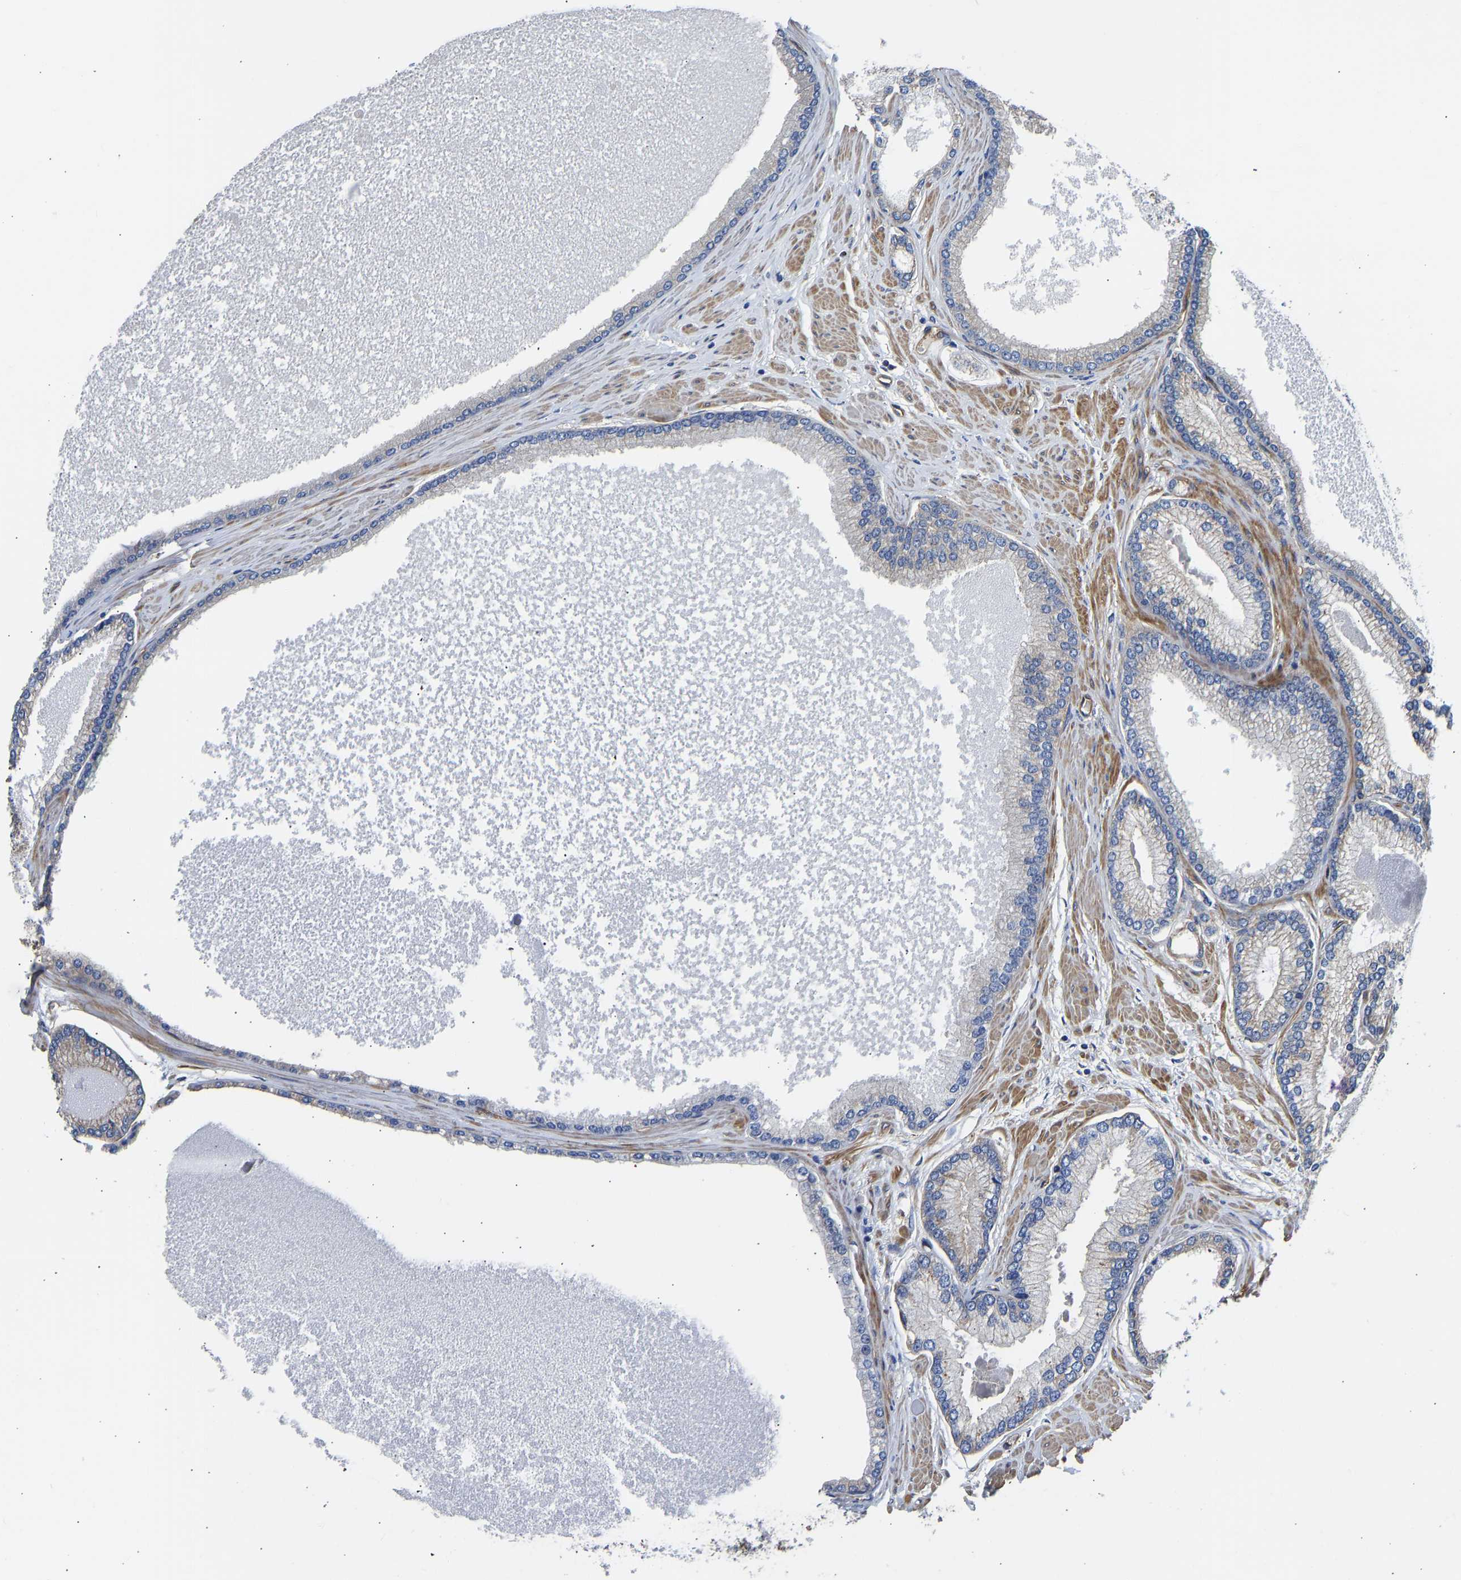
{"staining": {"intensity": "moderate", "quantity": "25%-75%", "location": "cytoplasmic/membranous"}, "tissue": "prostate cancer", "cell_type": "Tumor cells", "image_type": "cancer", "snomed": [{"axis": "morphology", "description": "Adenocarcinoma, High grade"}, {"axis": "topography", "description": "Prostate"}], "caption": "Moderate cytoplasmic/membranous positivity for a protein is seen in approximately 25%-75% of tumor cells of prostate adenocarcinoma (high-grade) using IHC.", "gene": "MYO1C", "patient": {"sex": "male", "age": 61}}